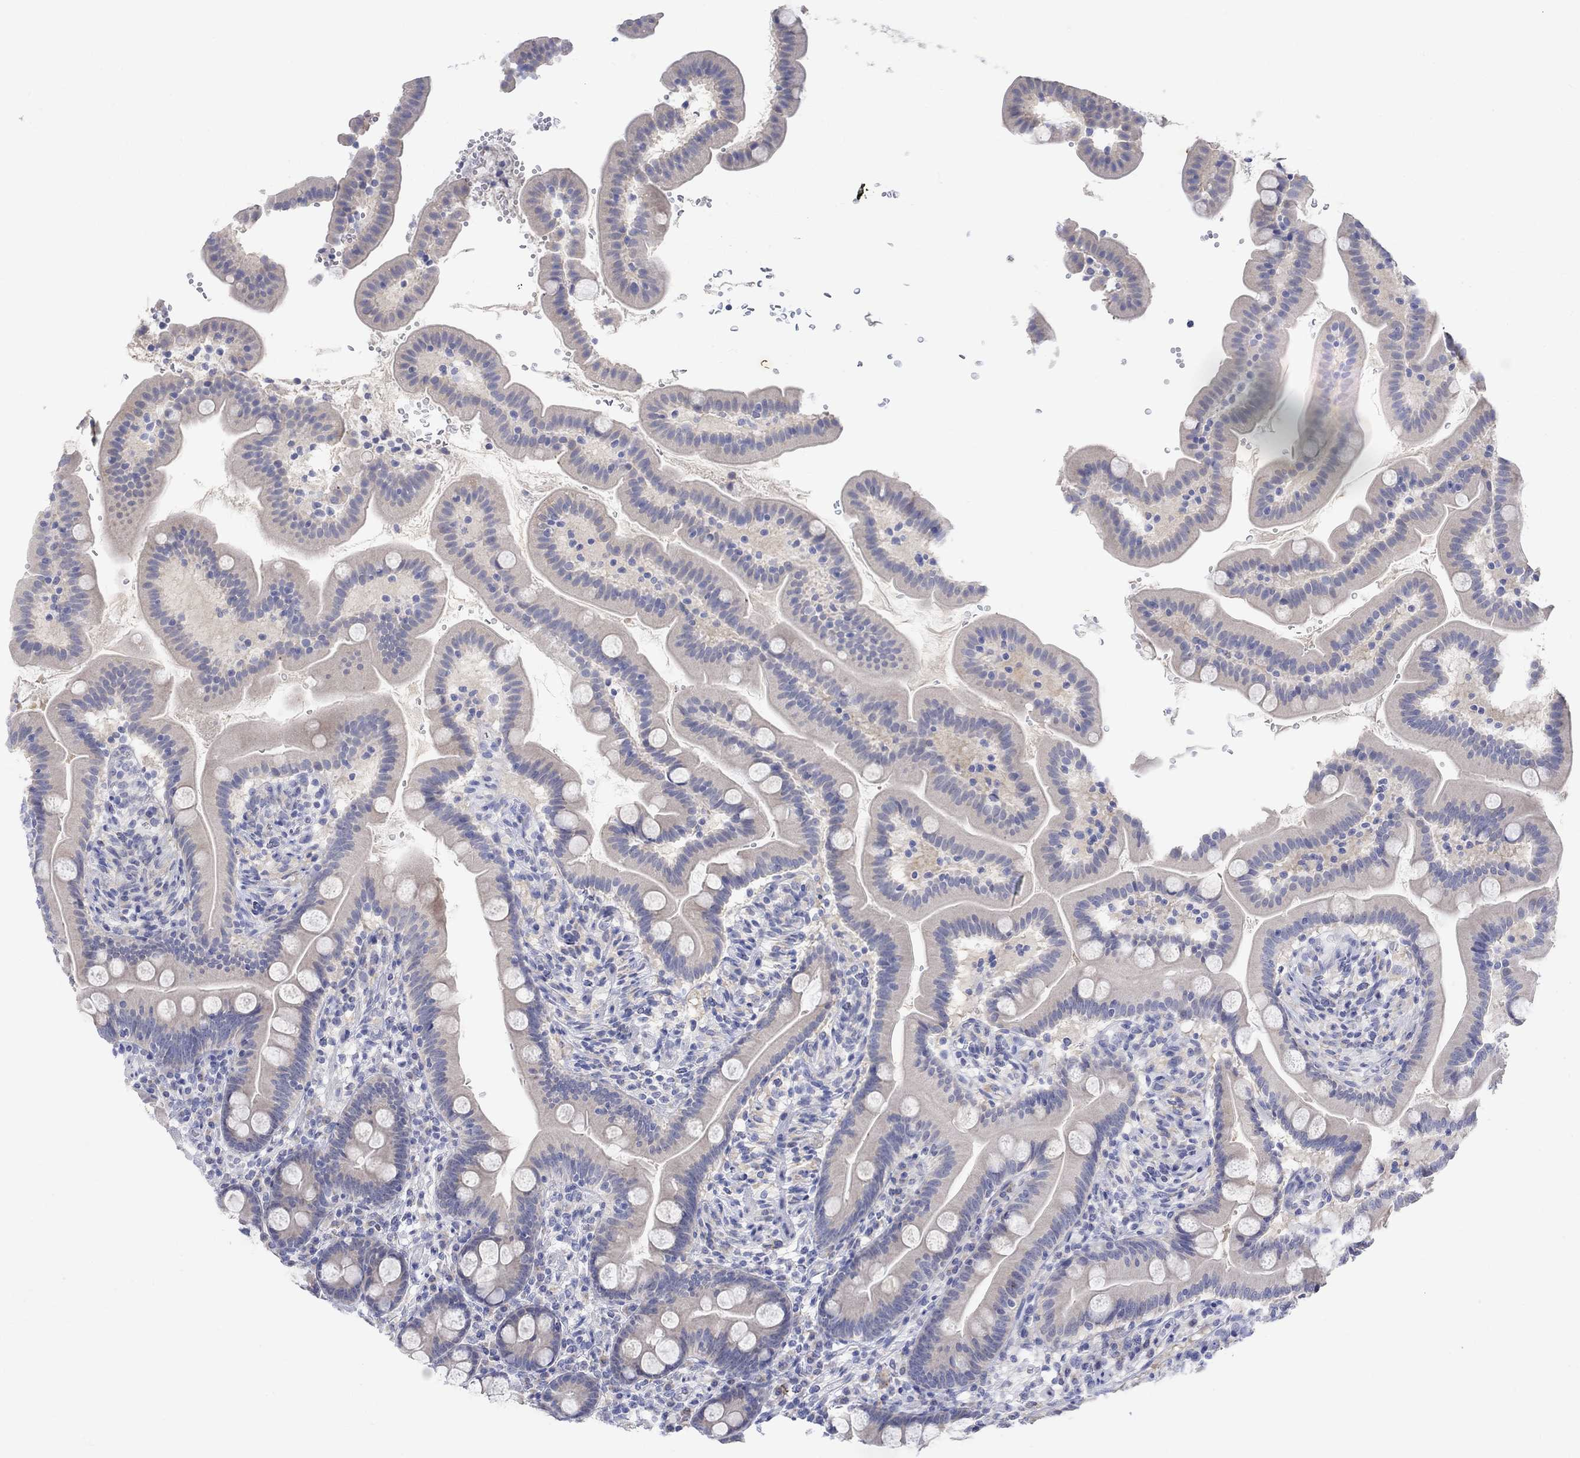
{"staining": {"intensity": "negative", "quantity": "none", "location": "none"}, "tissue": "small intestine", "cell_type": "Glandular cells", "image_type": "normal", "snomed": [{"axis": "morphology", "description": "Normal tissue, NOS"}, {"axis": "topography", "description": "Small intestine"}], "caption": "Protein analysis of benign small intestine demonstrates no significant positivity in glandular cells. (Stains: DAB (3,3'-diaminobenzidine) immunohistochemistry with hematoxylin counter stain, Microscopy: brightfield microscopy at high magnification).", "gene": "FNDC5", "patient": {"sex": "female", "age": 44}}